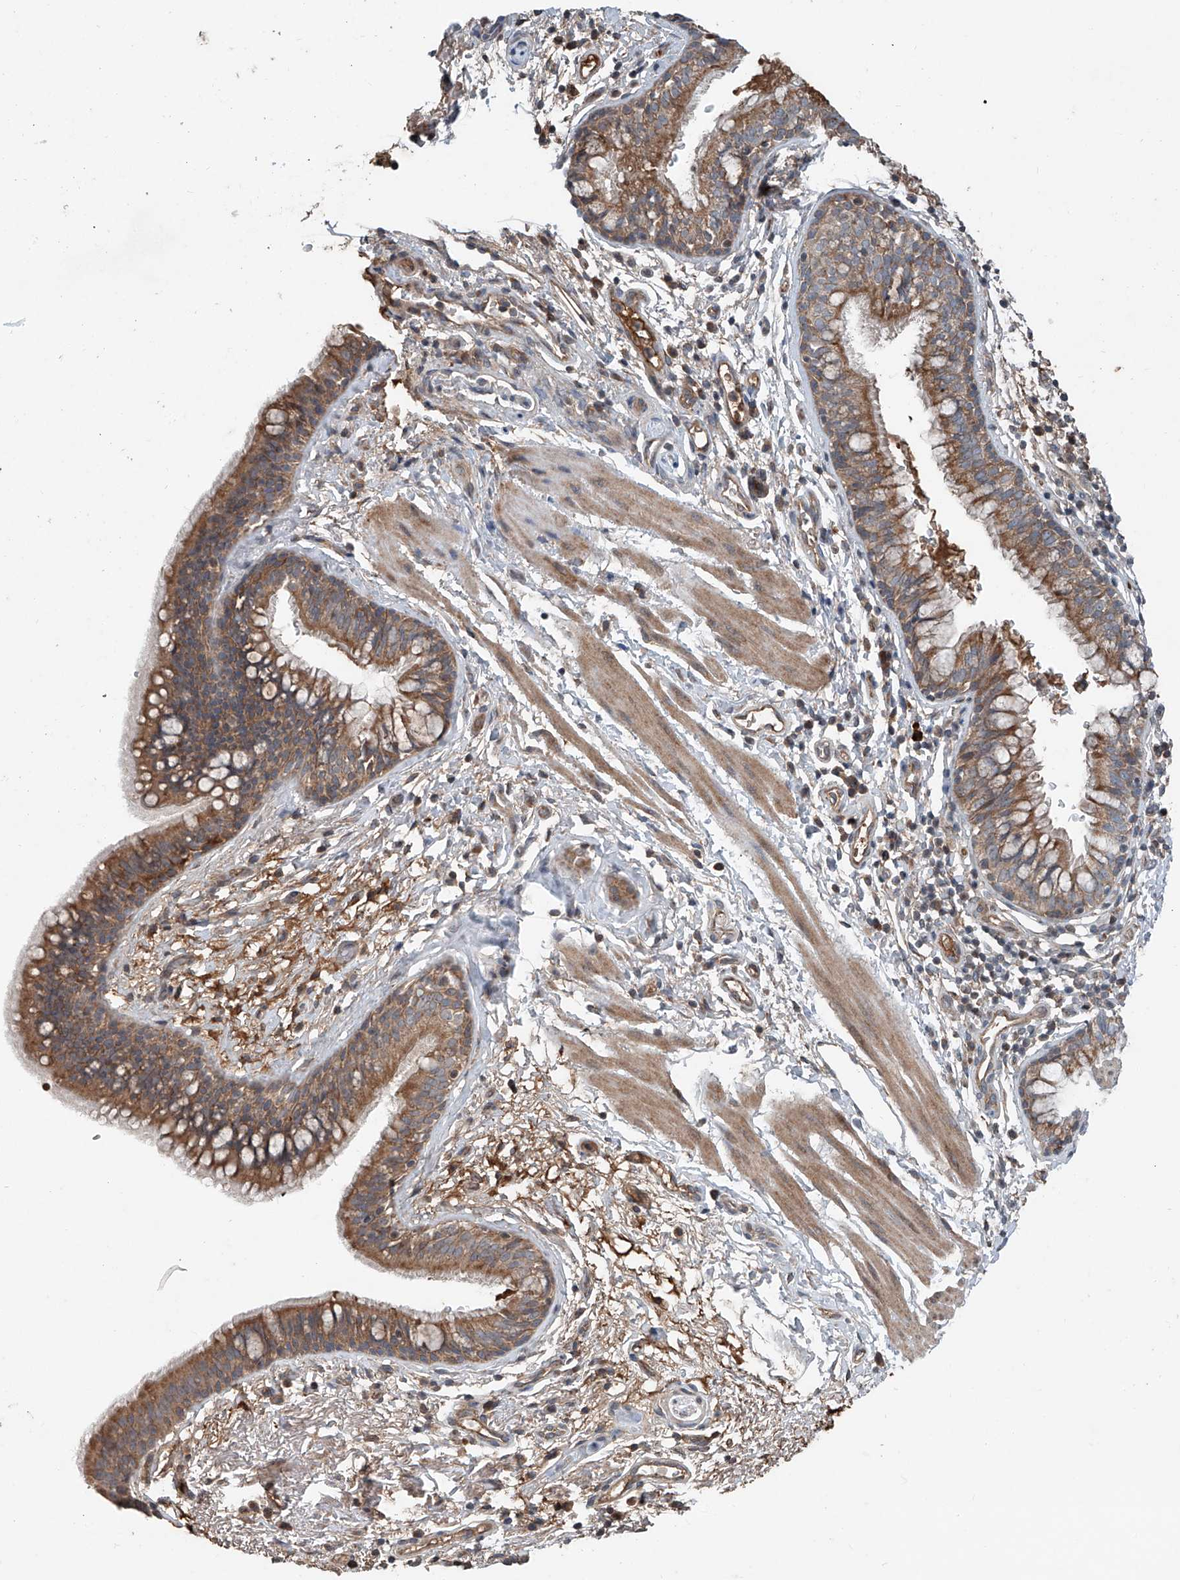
{"staining": {"intensity": "moderate", "quantity": ">75%", "location": "cytoplasmic/membranous"}, "tissue": "bronchus", "cell_type": "Respiratory epithelial cells", "image_type": "normal", "snomed": [{"axis": "morphology", "description": "Normal tissue, NOS"}, {"axis": "topography", "description": "Cartilage tissue"}, {"axis": "topography", "description": "Bronchus"}], "caption": "A high-resolution micrograph shows IHC staining of normal bronchus, which reveals moderate cytoplasmic/membranous expression in about >75% of respiratory epithelial cells. (Stains: DAB in brown, nuclei in blue, Microscopy: brightfield microscopy at high magnification).", "gene": "ADAM23", "patient": {"sex": "female", "age": 36}}